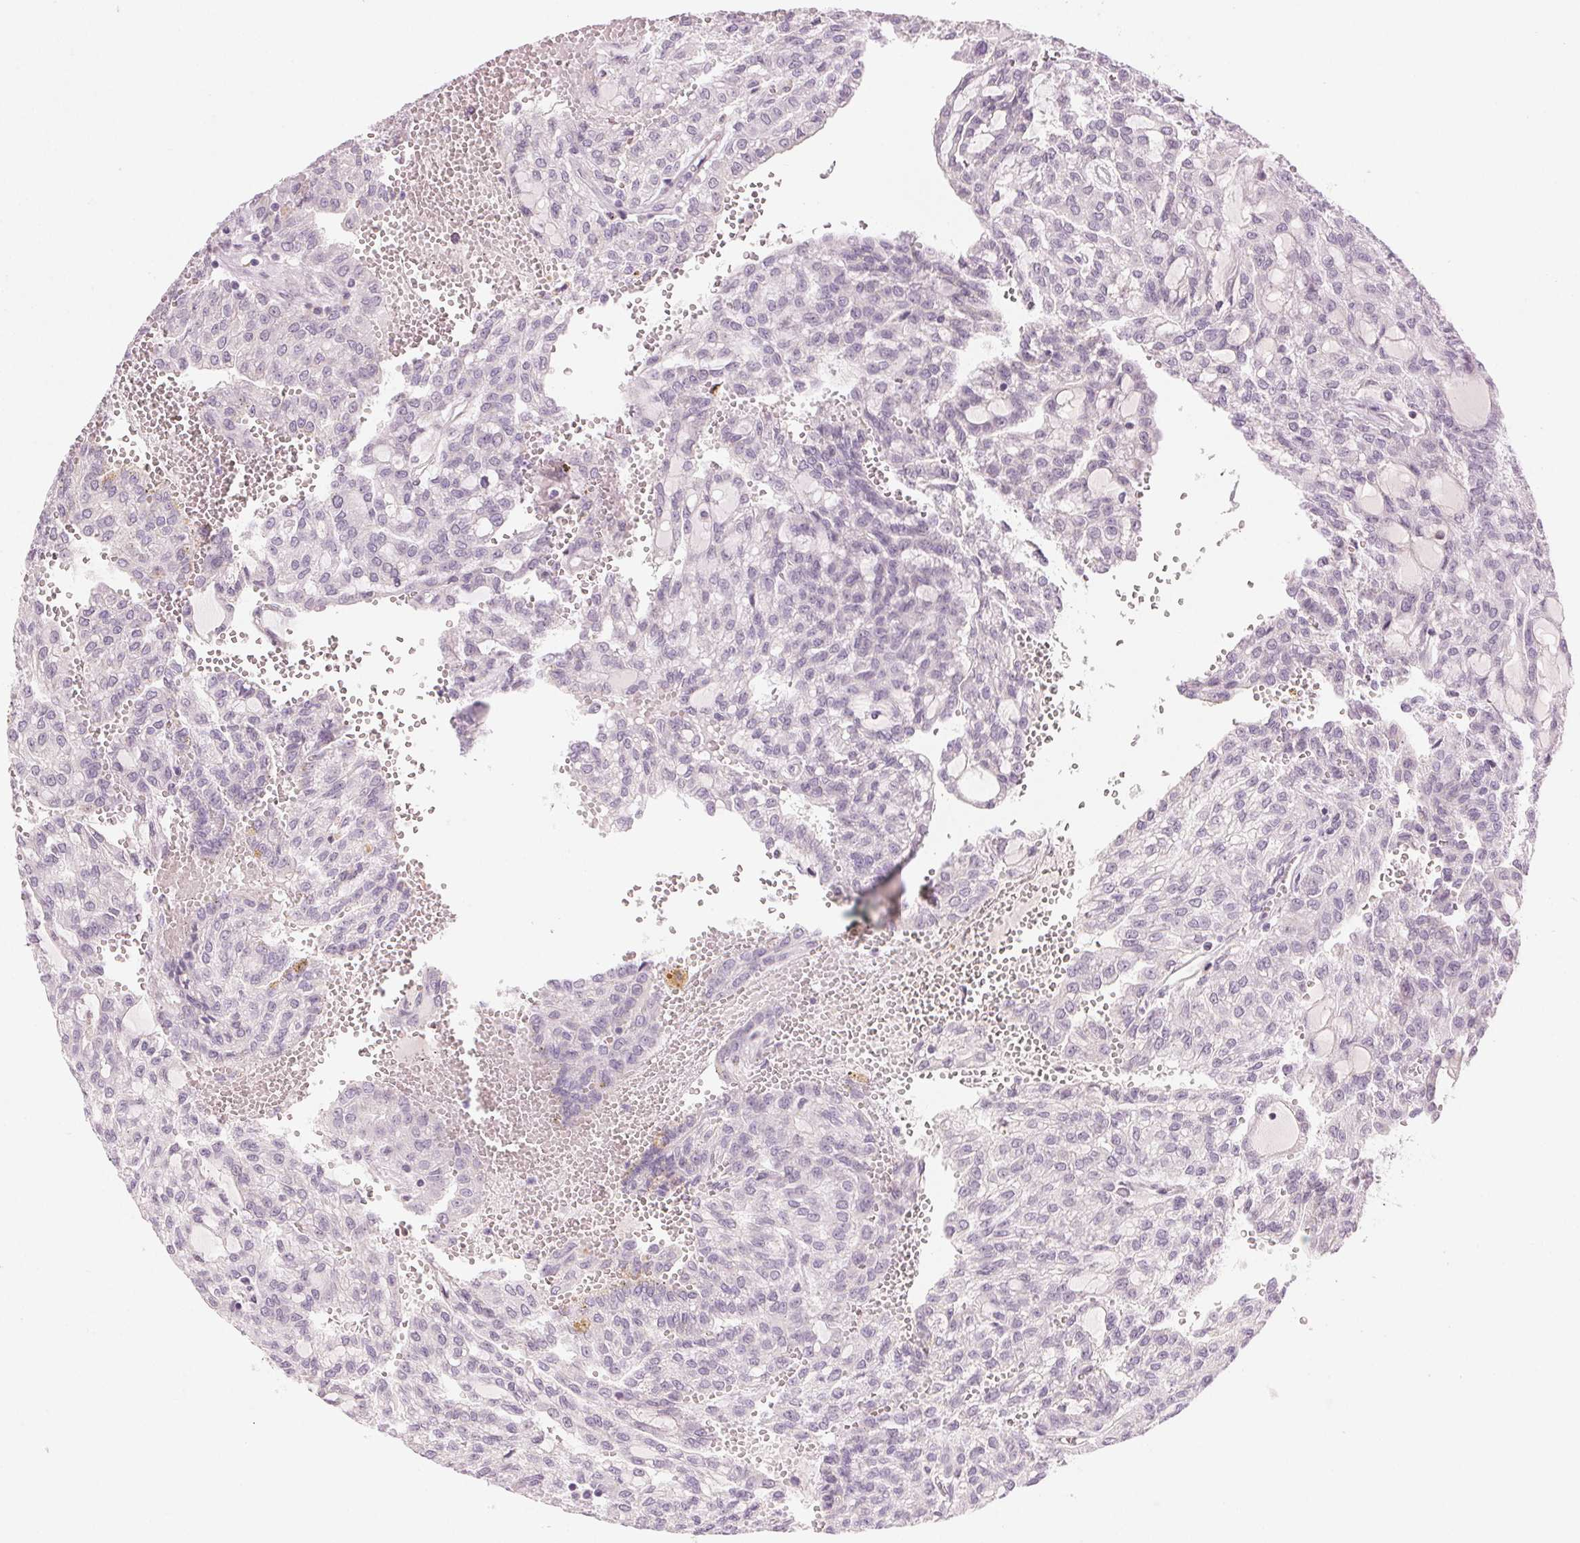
{"staining": {"intensity": "negative", "quantity": "none", "location": "none"}, "tissue": "renal cancer", "cell_type": "Tumor cells", "image_type": "cancer", "snomed": [{"axis": "morphology", "description": "Adenocarcinoma, NOS"}, {"axis": "topography", "description": "Kidney"}], "caption": "Image shows no protein positivity in tumor cells of renal cancer (adenocarcinoma) tissue.", "gene": "HSF5", "patient": {"sex": "male", "age": 63}}